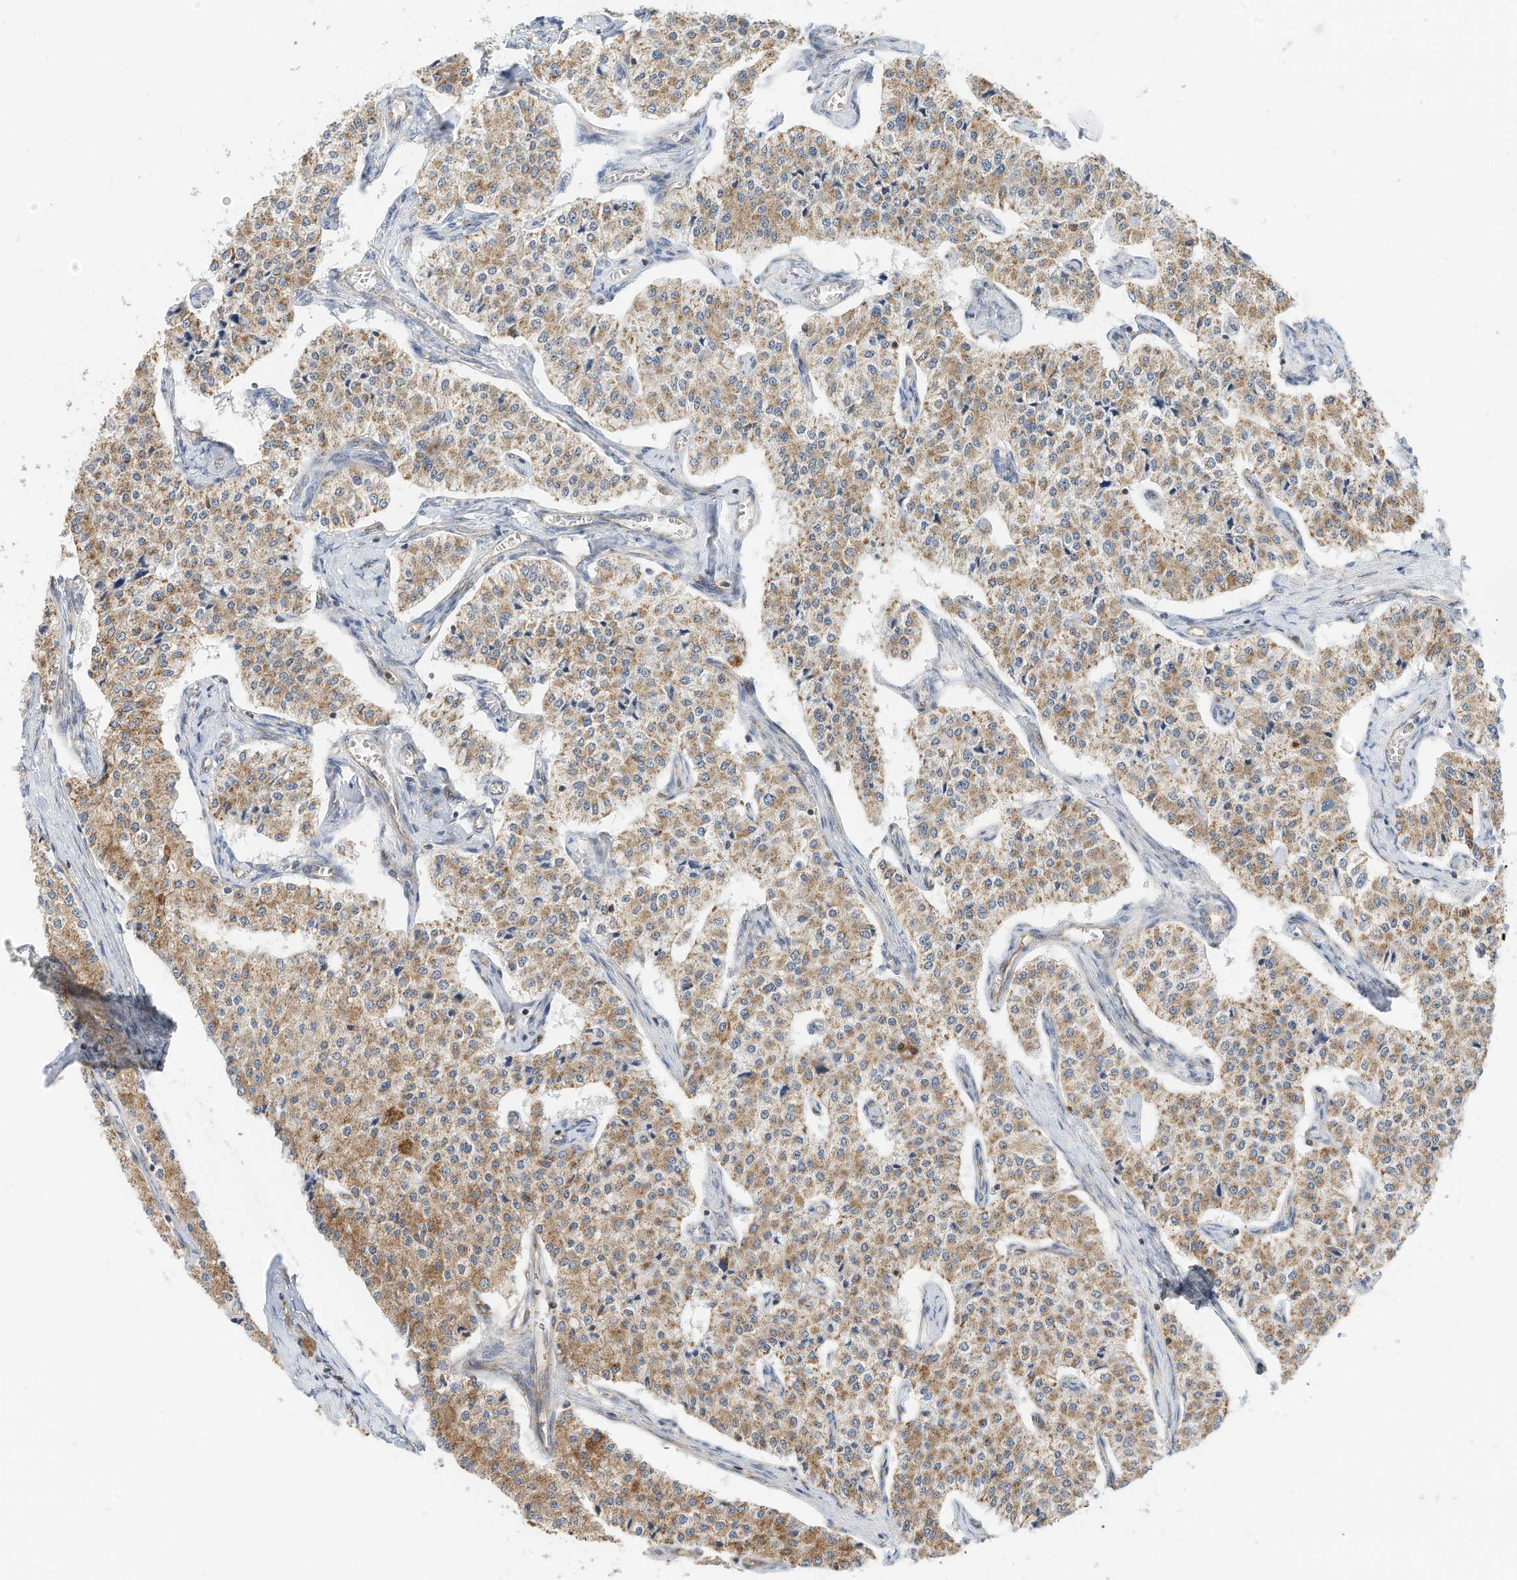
{"staining": {"intensity": "moderate", "quantity": ">75%", "location": "cytoplasmic/membranous"}, "tissue": "carcinoid", "cell_type": "Tumor cells", "image_type": "cancer", "snomed": [{"axis": "morphology", "description": "Carcinoid, malignant, NOS"}, {"axis": "topography", "description": "Colon"}], "caption": "Malignant carcinoid stained with a protein marker shows moderate staining in tumor cells.", "gene": "METTL6", "patient": {"sex": "female", "age": 52}}